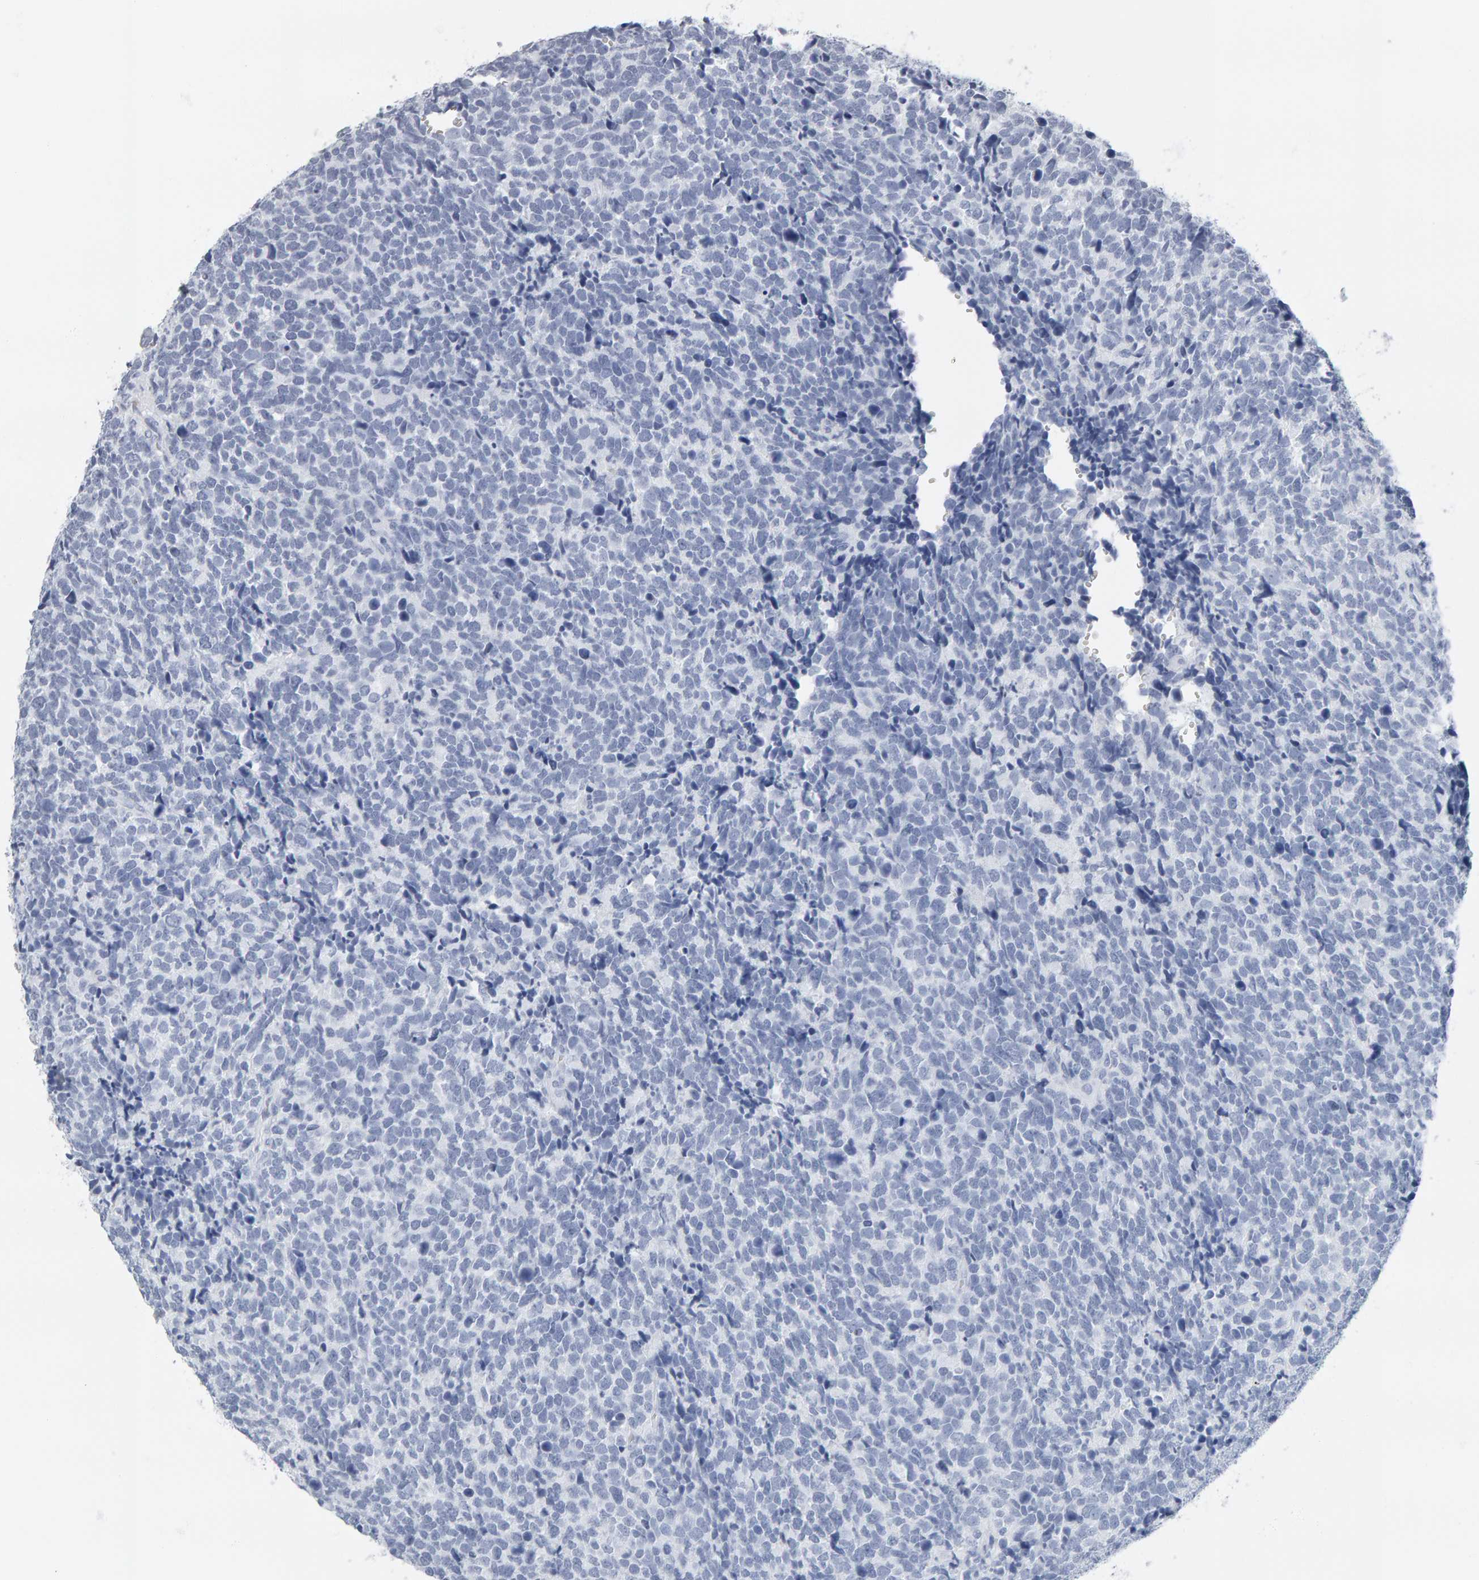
{"staining": {"intensity": "negative", "quantity": "none", "location": "none"}, "tissue": "urothelial cancer", "cell_type": "Tumor cells", "image_type": "cancer", "snomed": [{"axis": "morphology", "description": "Urothelial carcinoma, High grade"}, {"axis": "topography", "description": "Urinary bladder"}], "caption": "The histopathology image displays no staining of tumor cells in urothelial carcinoma (high-grade). (DAB IHC, high magnification).", "gene": "SPACA3", "patient": {"sex": "female", "age": 82}}